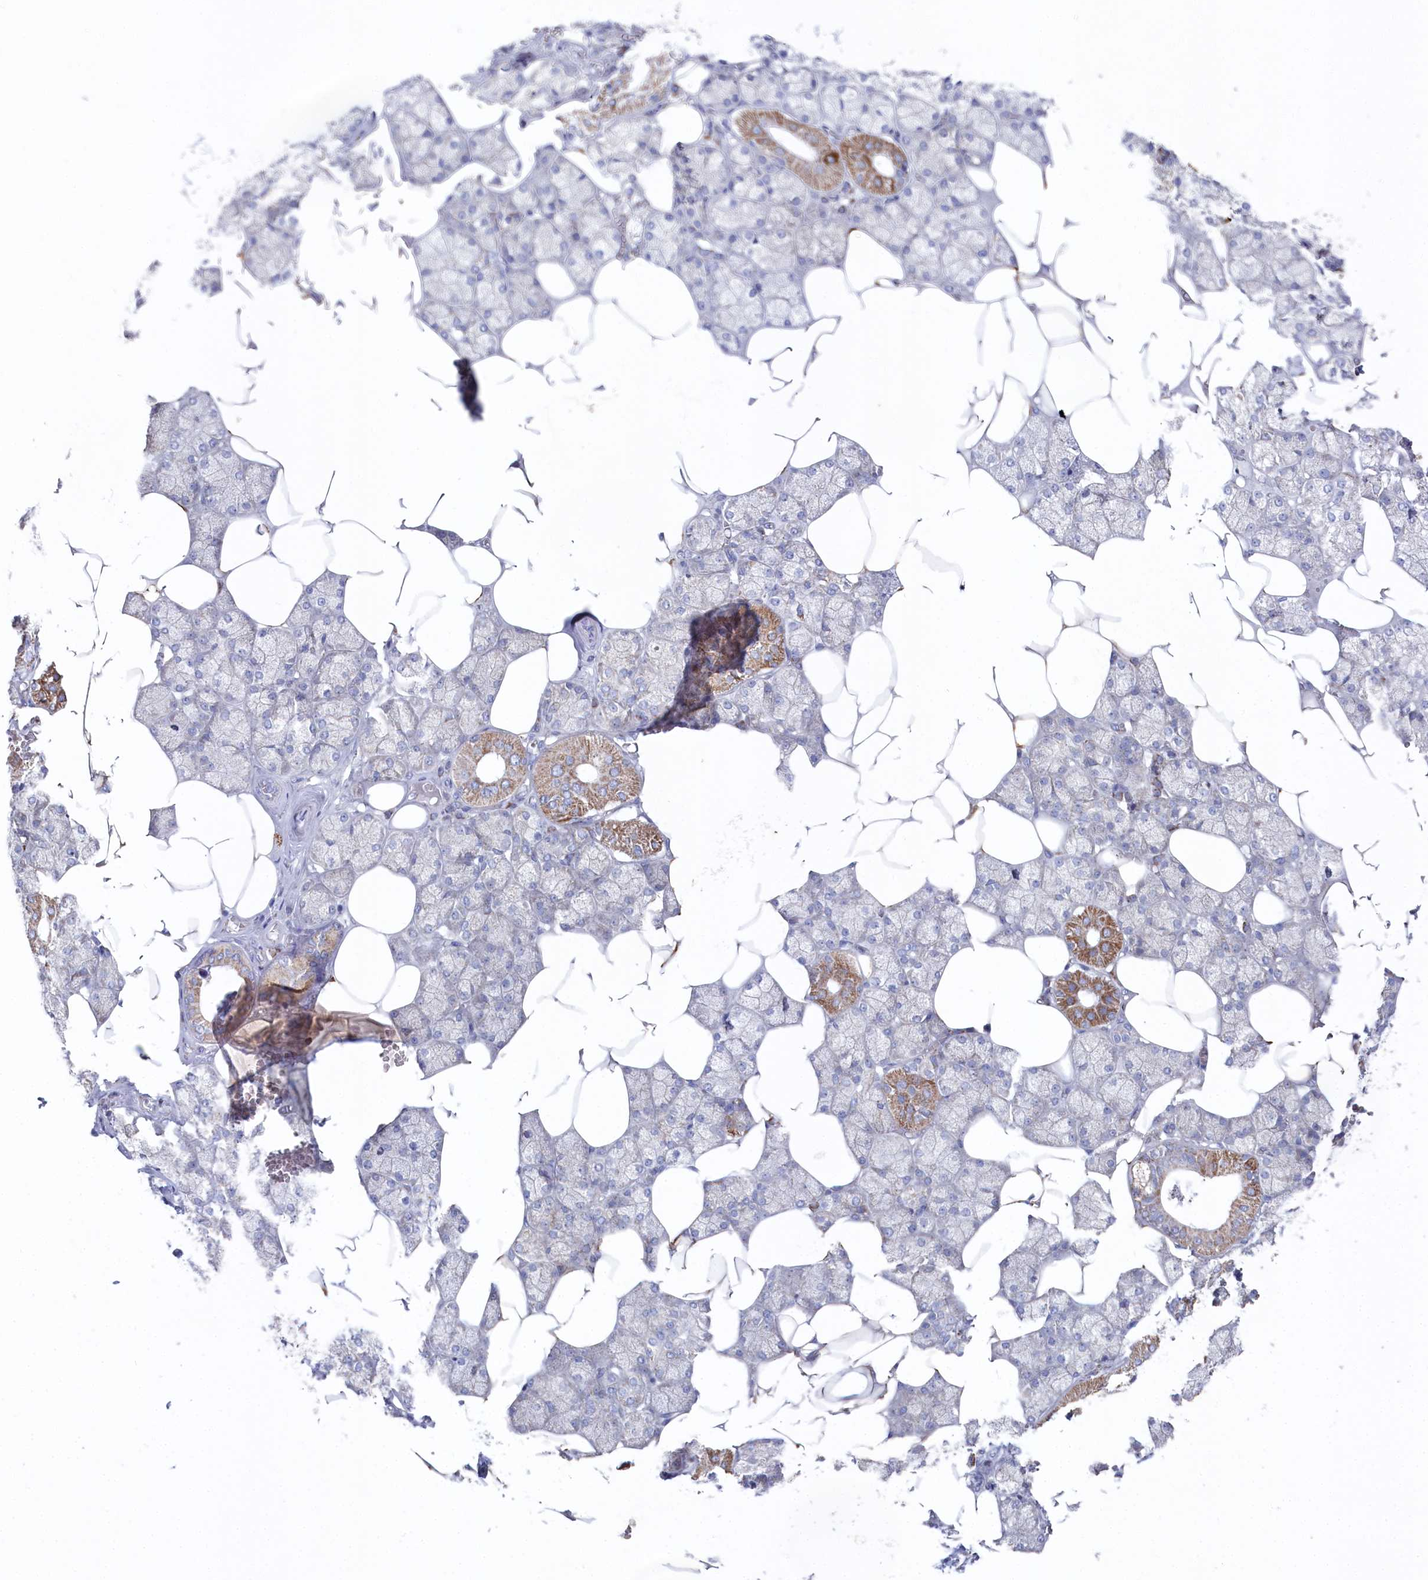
{"staining": {"intensity": "moderate", "quantity": "<25%", "location": "cytoplasmic/membranous"}, "tissue": "salivary gland", "cell_type": "Glandular cells", "image_type": "normal", "snomed": [{"axis": "morphology", "description": "Normal tissue, NOS"}, {"axis": "topography", "description": "Salivary gland"}], "caption": "Glandular cells show low levels of moderate cytoplasmic/membranous positivity in approximately <25% of cells in unremarkable human salivary gland.", "gene": "GLS2", "patient": {"sex": "male", "age": 62}}